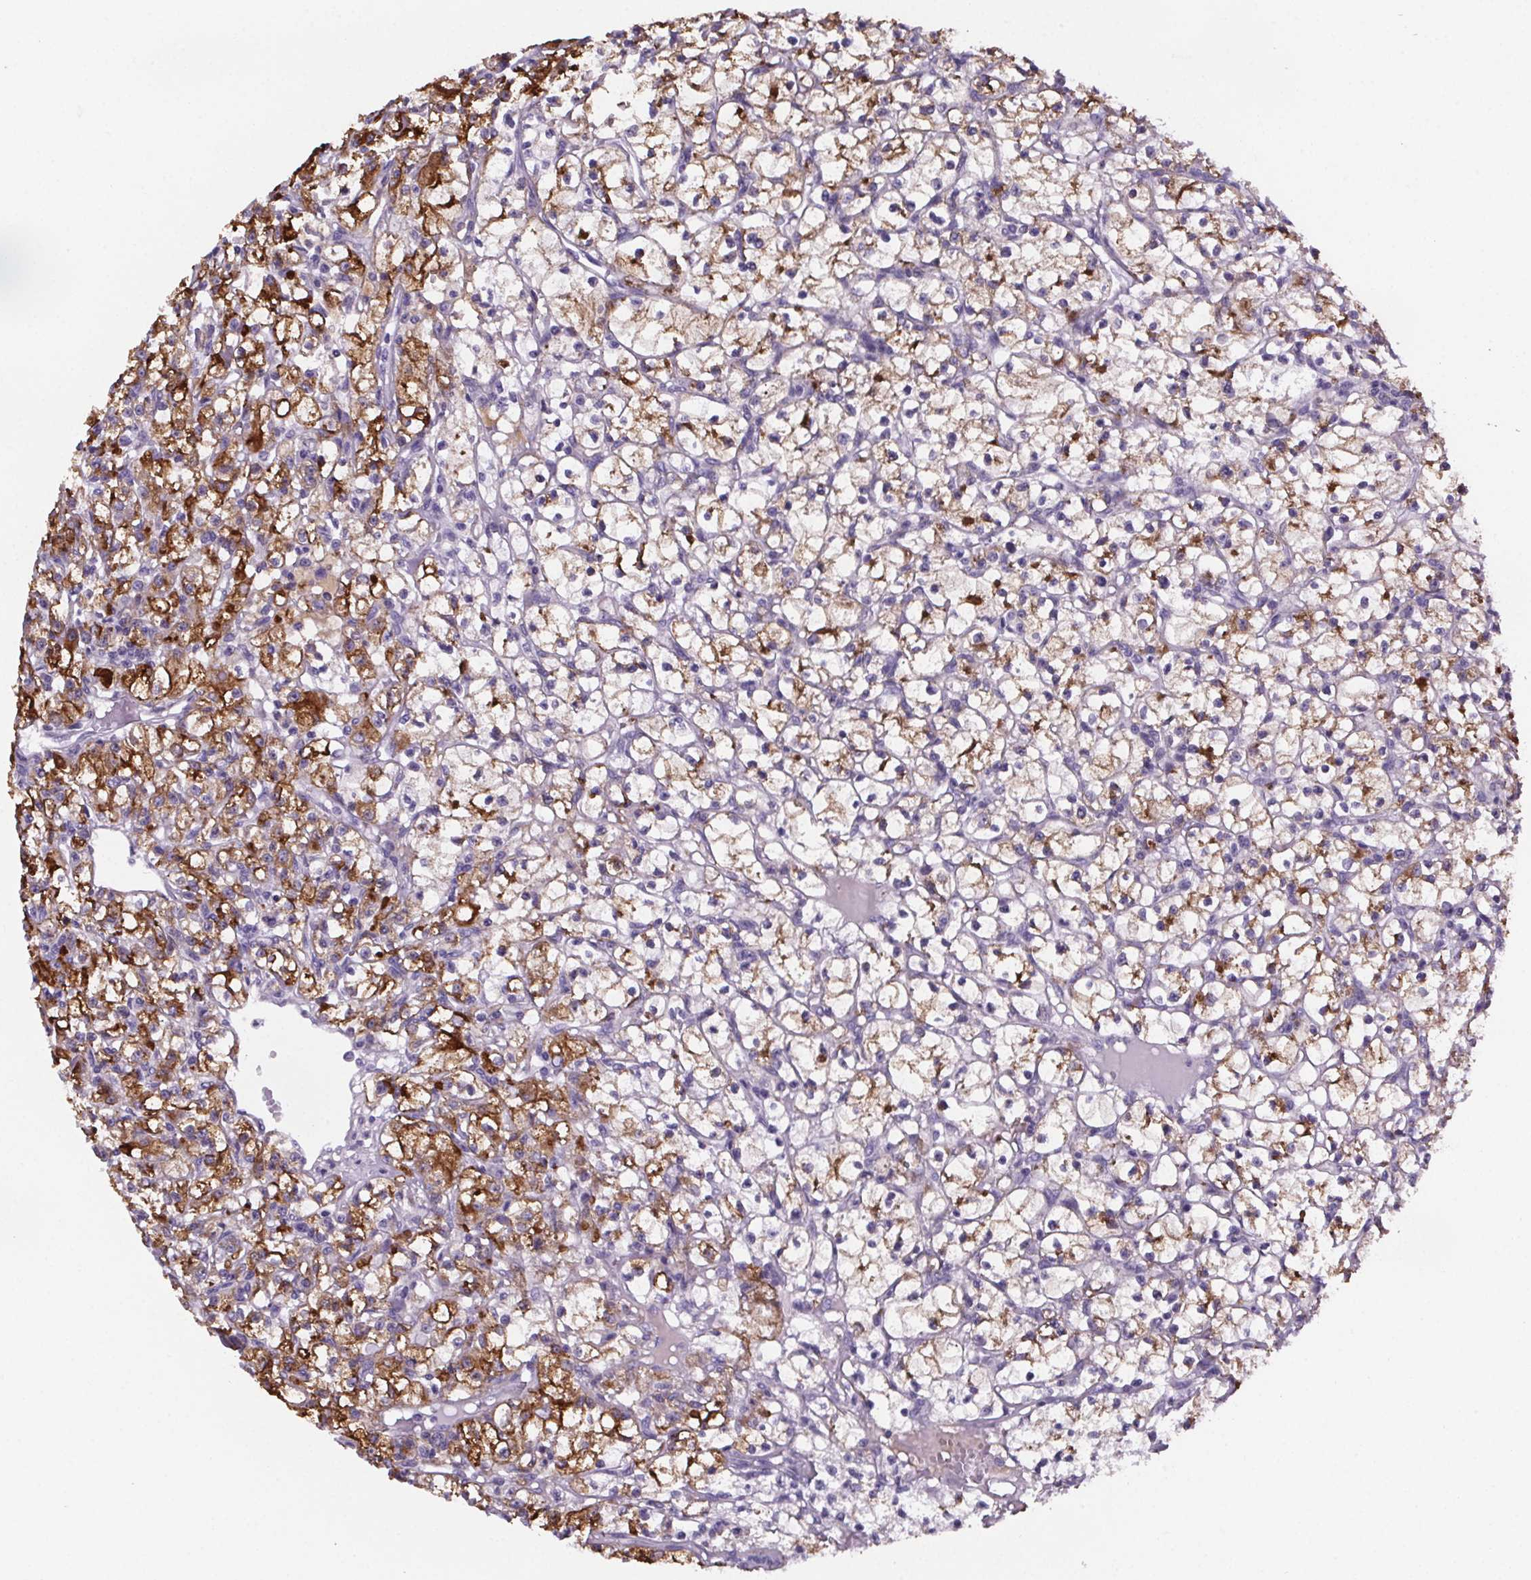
{"staining": {"intensity": "moderate", "quantity": "25%-75%", "location": "cytoplasmic/membranous"}, "tissue": "renal cancer", "cell_type": "Tumor cells", "image_type": "cancer", "snomed": [{"axis": "morphology", "description": "Adenocarcinoma, NOS"}, {"axis": "topography", "description": "Kidney"}], "caption": "A medium amount of moderate cytoplasmic/membranous staining is identified in about 25%-75% of tumor cells in renal cancer (adenocarcinoma) tissue. The protein is shown in brown color, while the nuclei are stained blue.", "gene": "CUBN", "patient": {"sex": "female", "age": 59}}